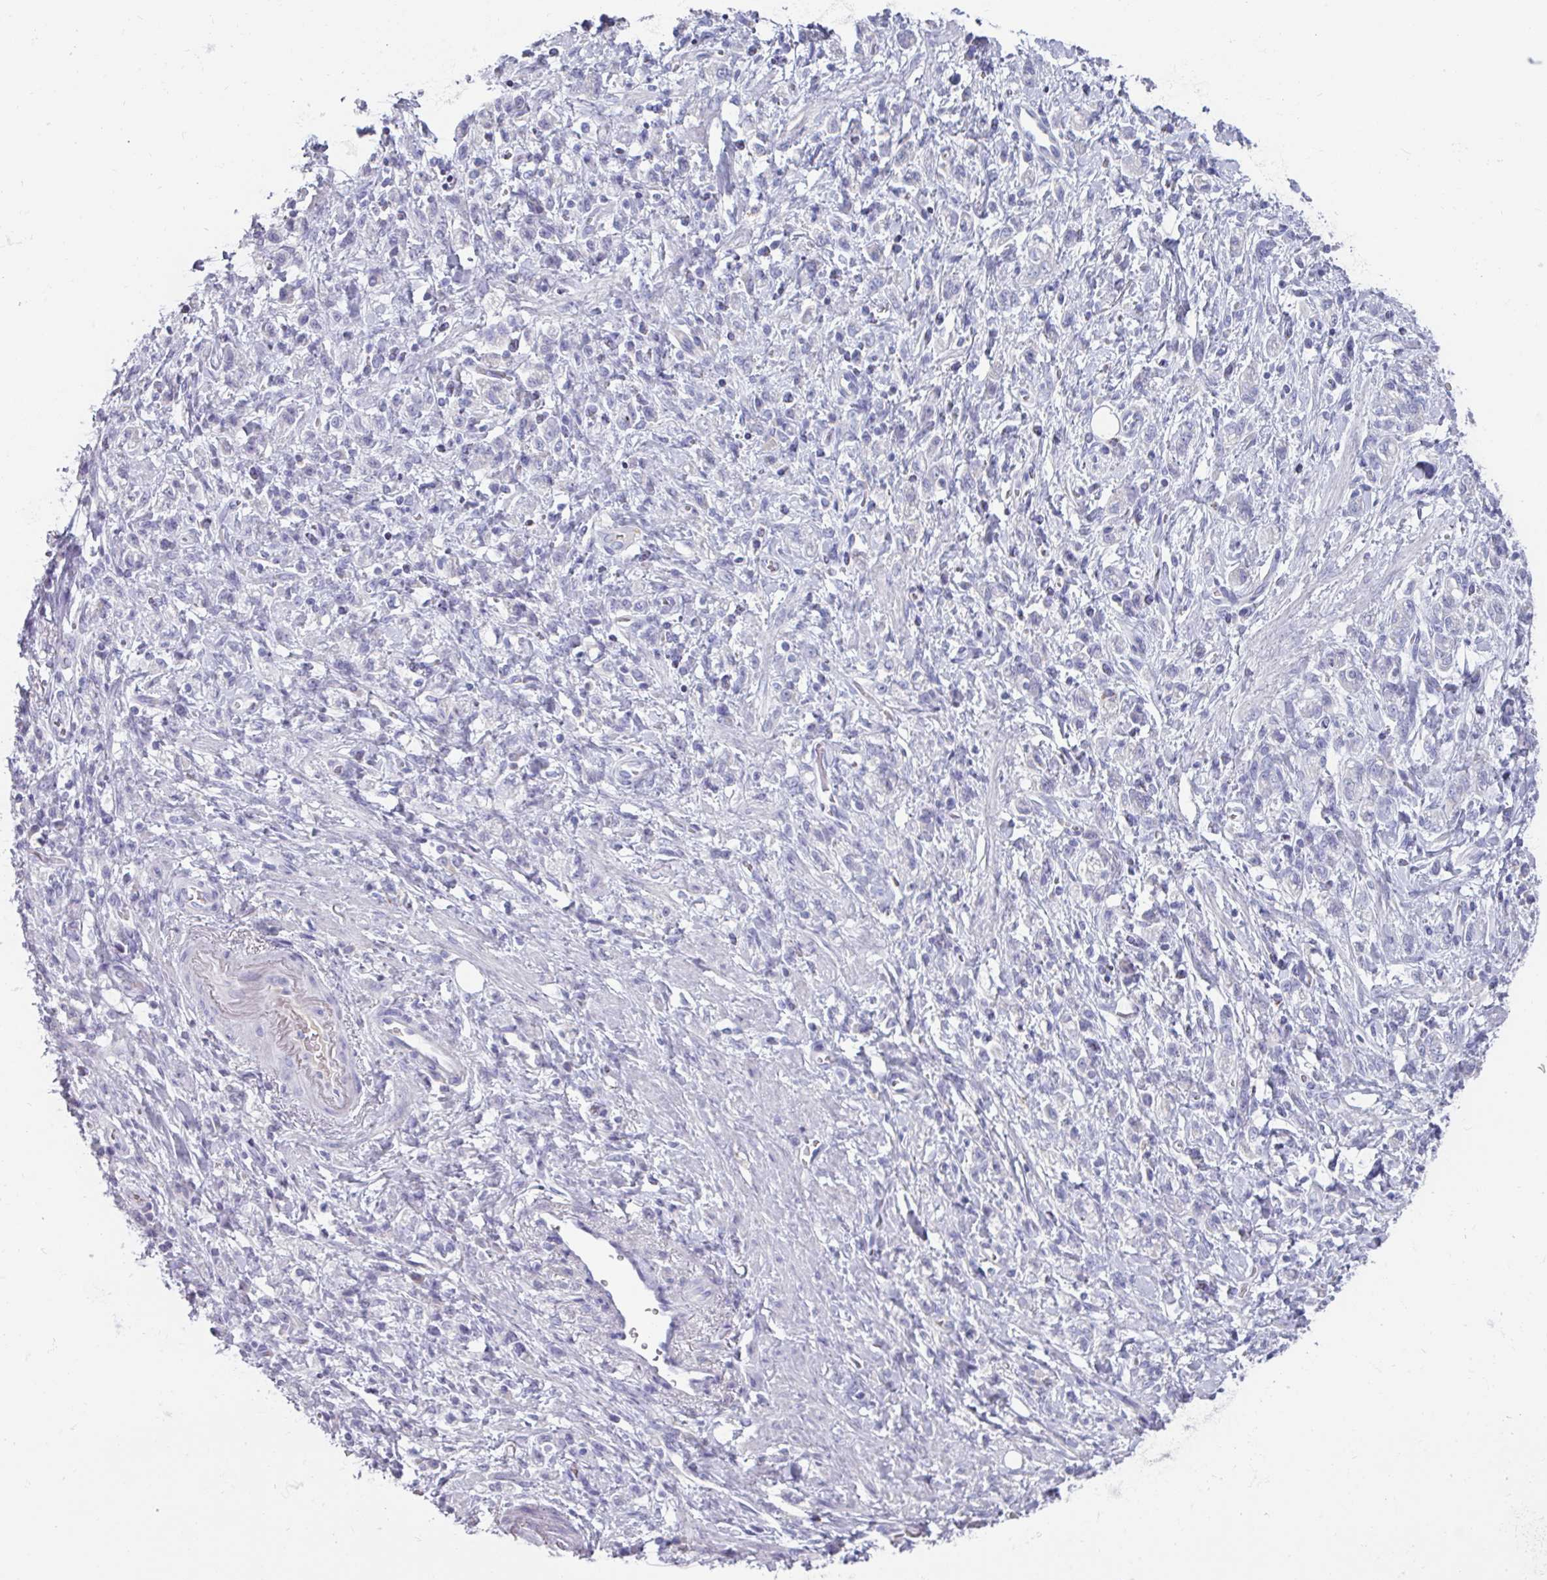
{"staining": {"intensity": "negative", "quantity": "none", "location": "none"}, "tissue": "stomach cancer", "cell_type": "Tumor cells", "image_type": "cancer", "snomed": [{"axis": "morphology", "description": "Adenocarcinoma, NOS"}, {"axis": "topography", "description": "Stomach"}], "caption": "Human adenocarcinoma (stomach) stained for a protein using immunohistochemistry shows no staining in tumor cells.", "gene": "OR2T10", "patient": {"sex": "male", "age": 77}}